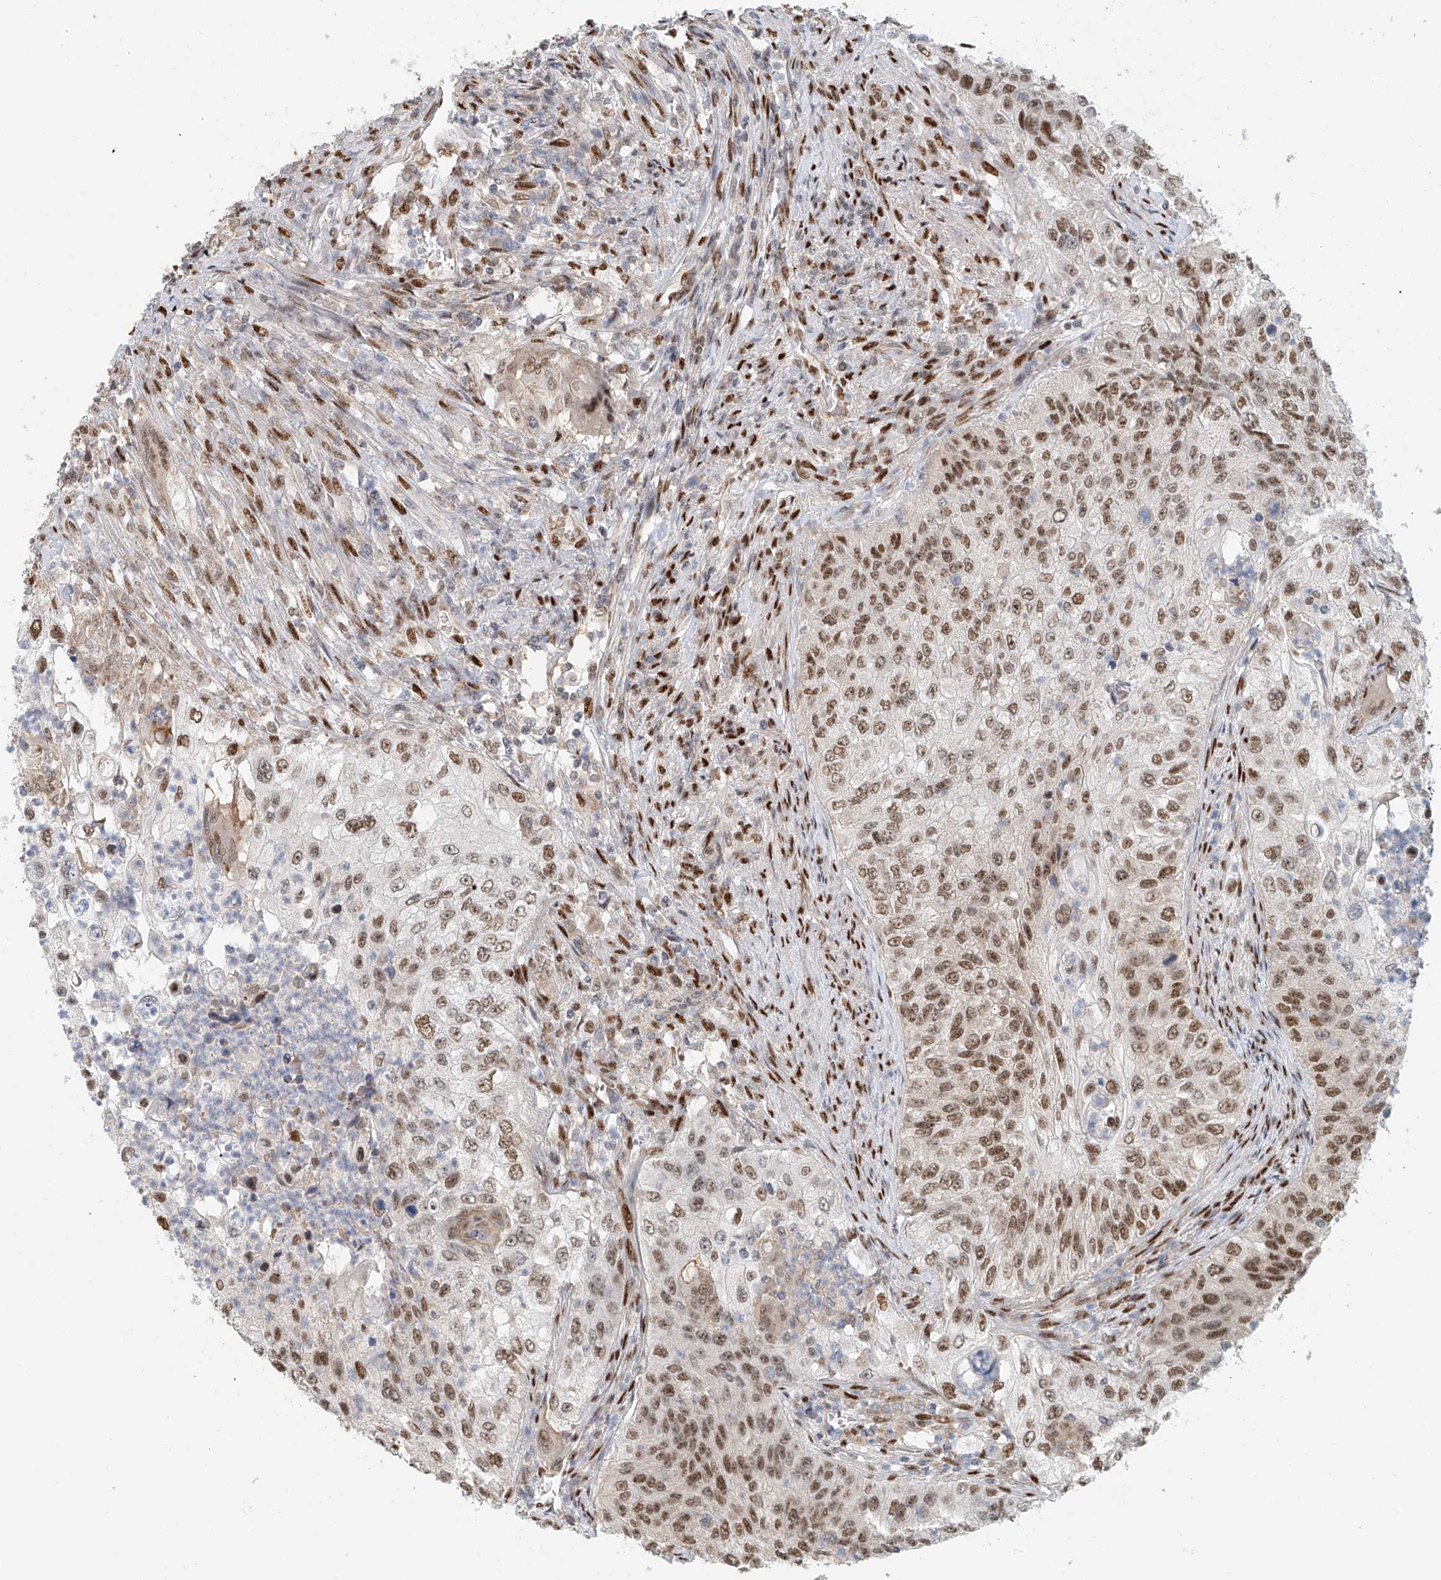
{"staining": {"intensity": "moderate", "quantity": ">75%", "location": "nuclear"}, "tissue": "urothelial cancer", "cell_type": "Tumor cells", "image_type": "cancer", "snomed": [{"axis": "morphology", "description": "Urothelial carcinoma, High grade"}, {"axis": "topography", "description": "Urinary bladder"}], "caption": "Protein expression analysis of high-grade urothelial carcinoma displays moderate nuclear positivity in approximately >75% of tumor cells.", "gene": "ZNF514", "patient": {"sex": "female", "age": 60}}